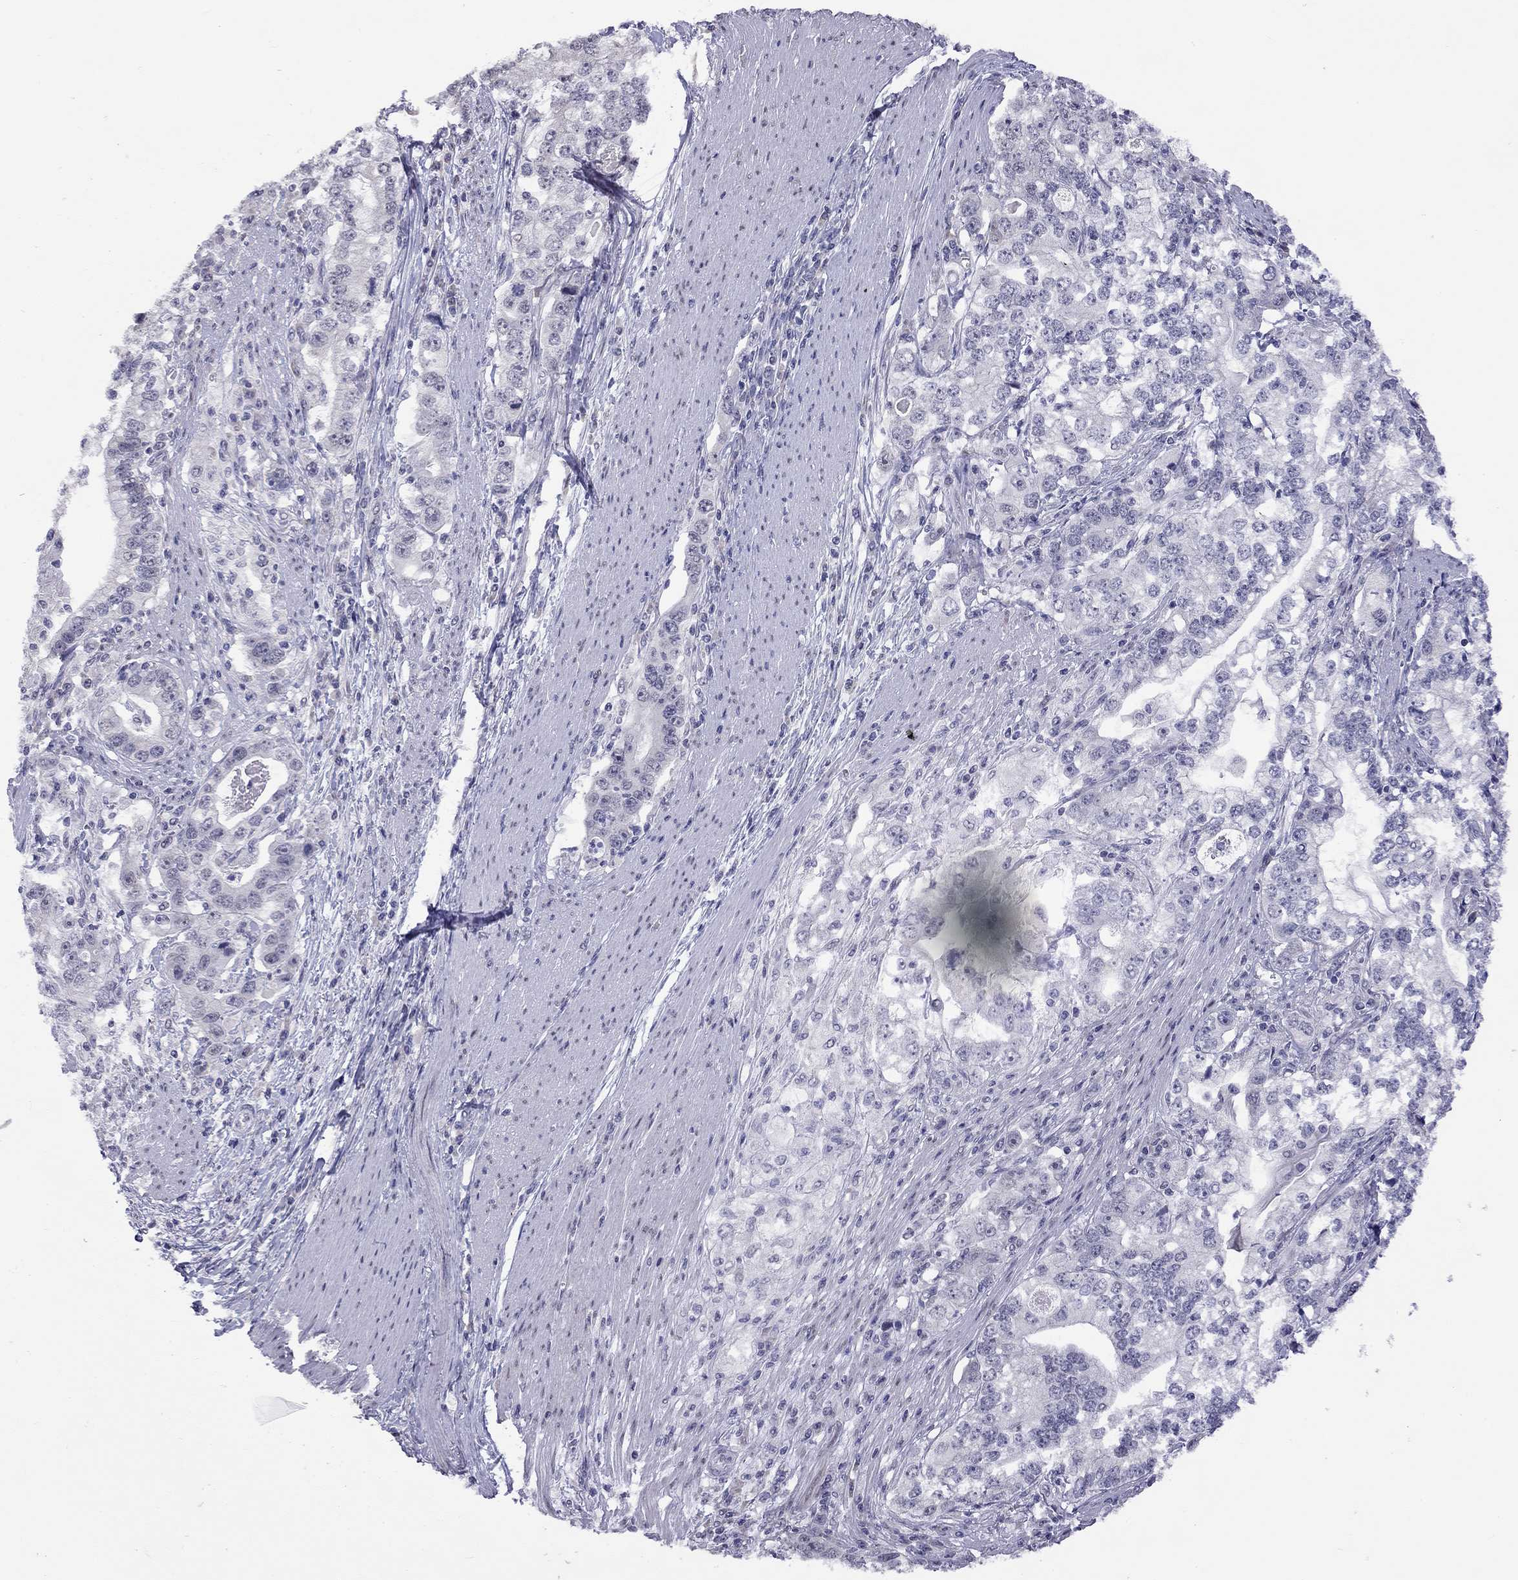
{"staining": {"intensity": "negative", "quantity": "none", "location": "none"}, "tissue": "stomach cancer", "cell_type": "Tumor cells", "image_type": "cancer", "snomed": [{"axis": "morphology", "description": "Adenocarcinoma, NOS"}, {"axis": "topography", "description": "Stomach, lower"}], "caption": "A micrograph of human stomach adenocarcinoma is negative for staining in tumor cells.", "gene": "HES5", "patient": {"sex": "female", "age": 72}}